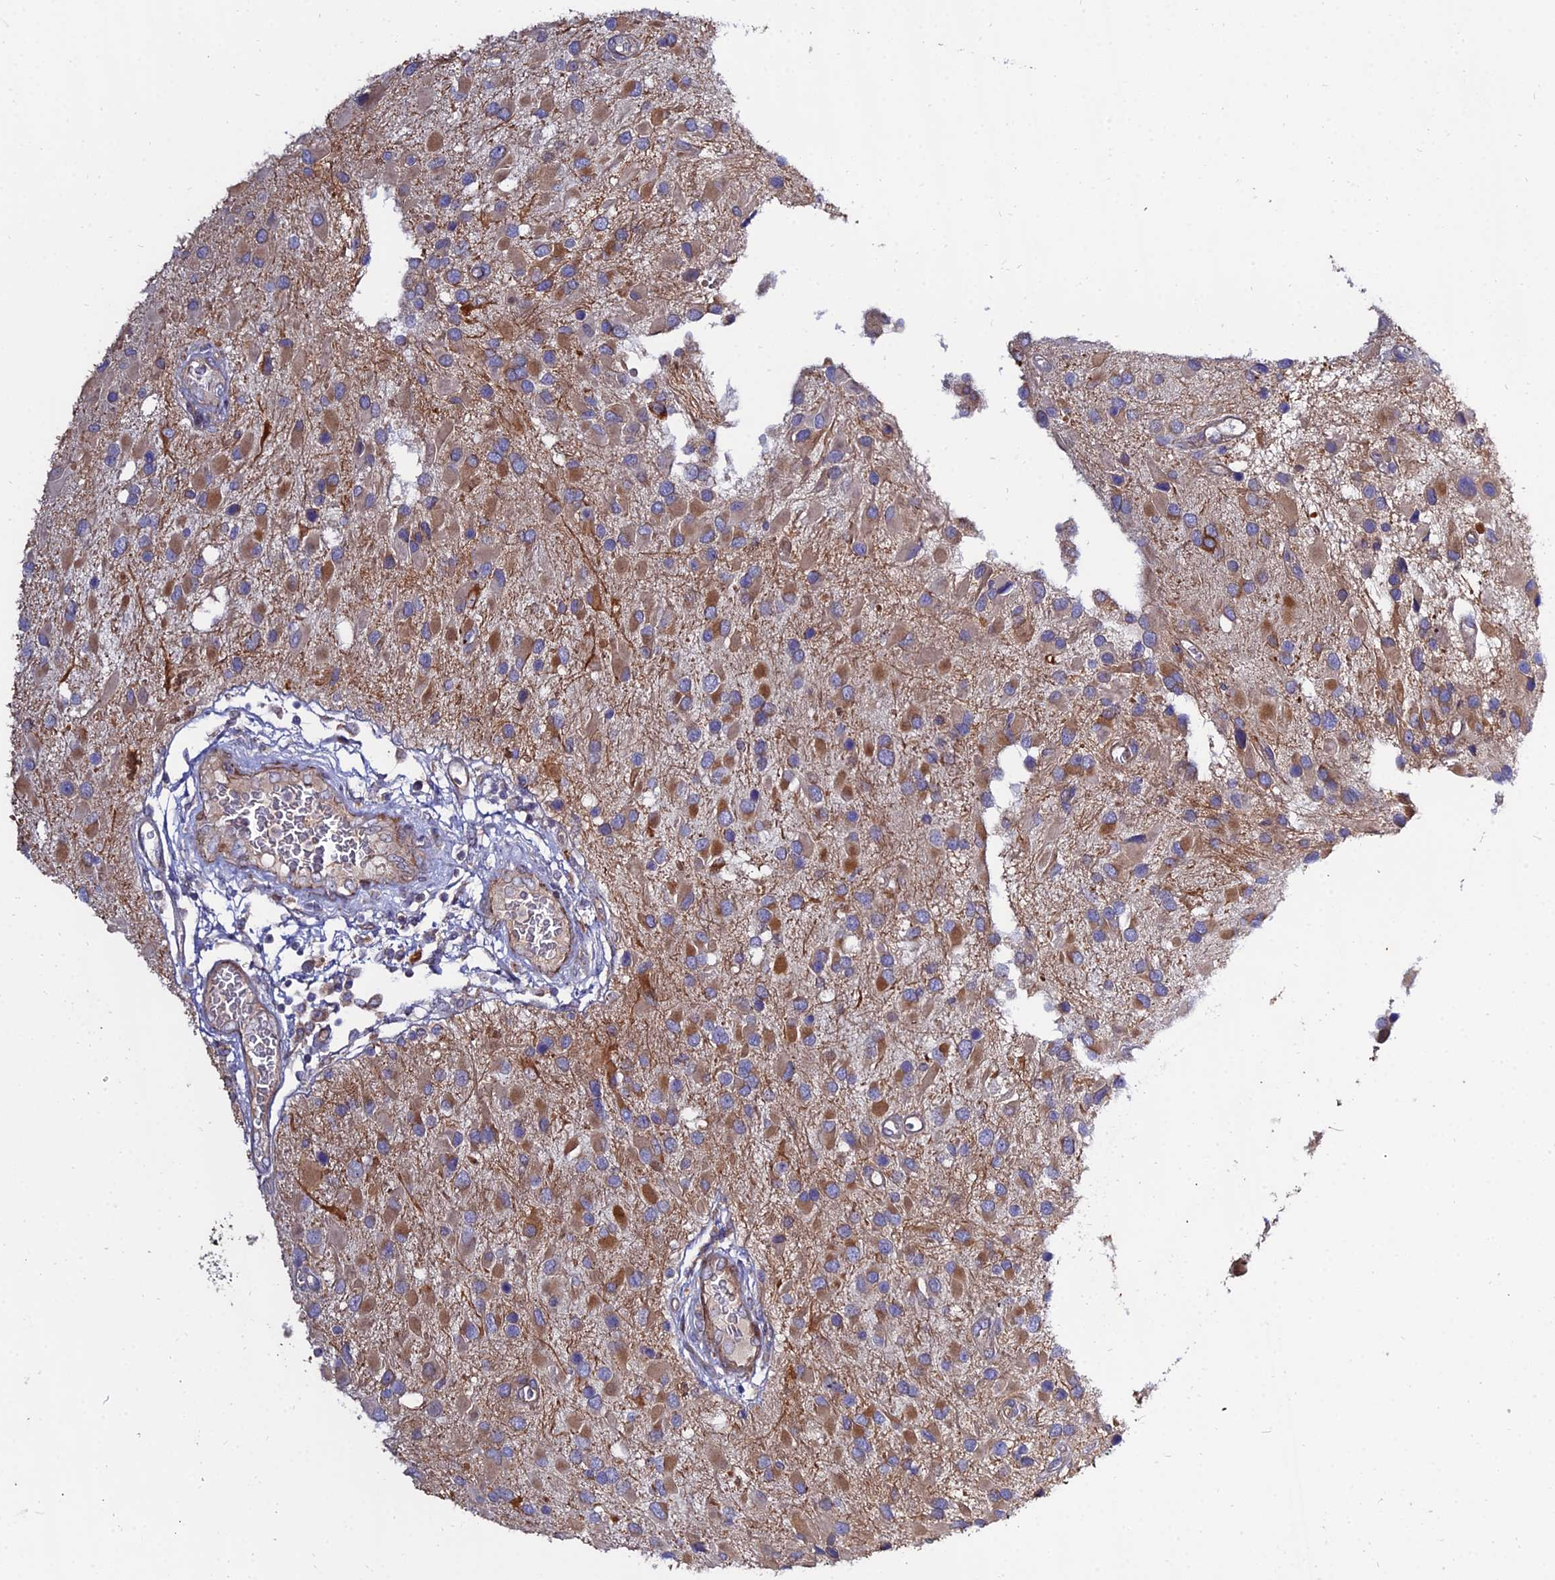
{"staining": {"intensity": "moderate", "quantity": ">75%", "location": "cytoplasmic/membranous"}, "tissue": "glioma", "cell_type": "Tumor cells", "image_type": "cancer", "snomed": [{"axis": "morphology", "description": "Glioma, malignant, High grade"}, {"axis": "topography", "description": "Brain"}], "caption": "High-grade glioma (malignant) tissue displays moderate cytoplasmic/membranous positivity in about >75% of tumor cells", "gene": "ARL6IP1", "patient": {"sex": "male", "age": 53}}